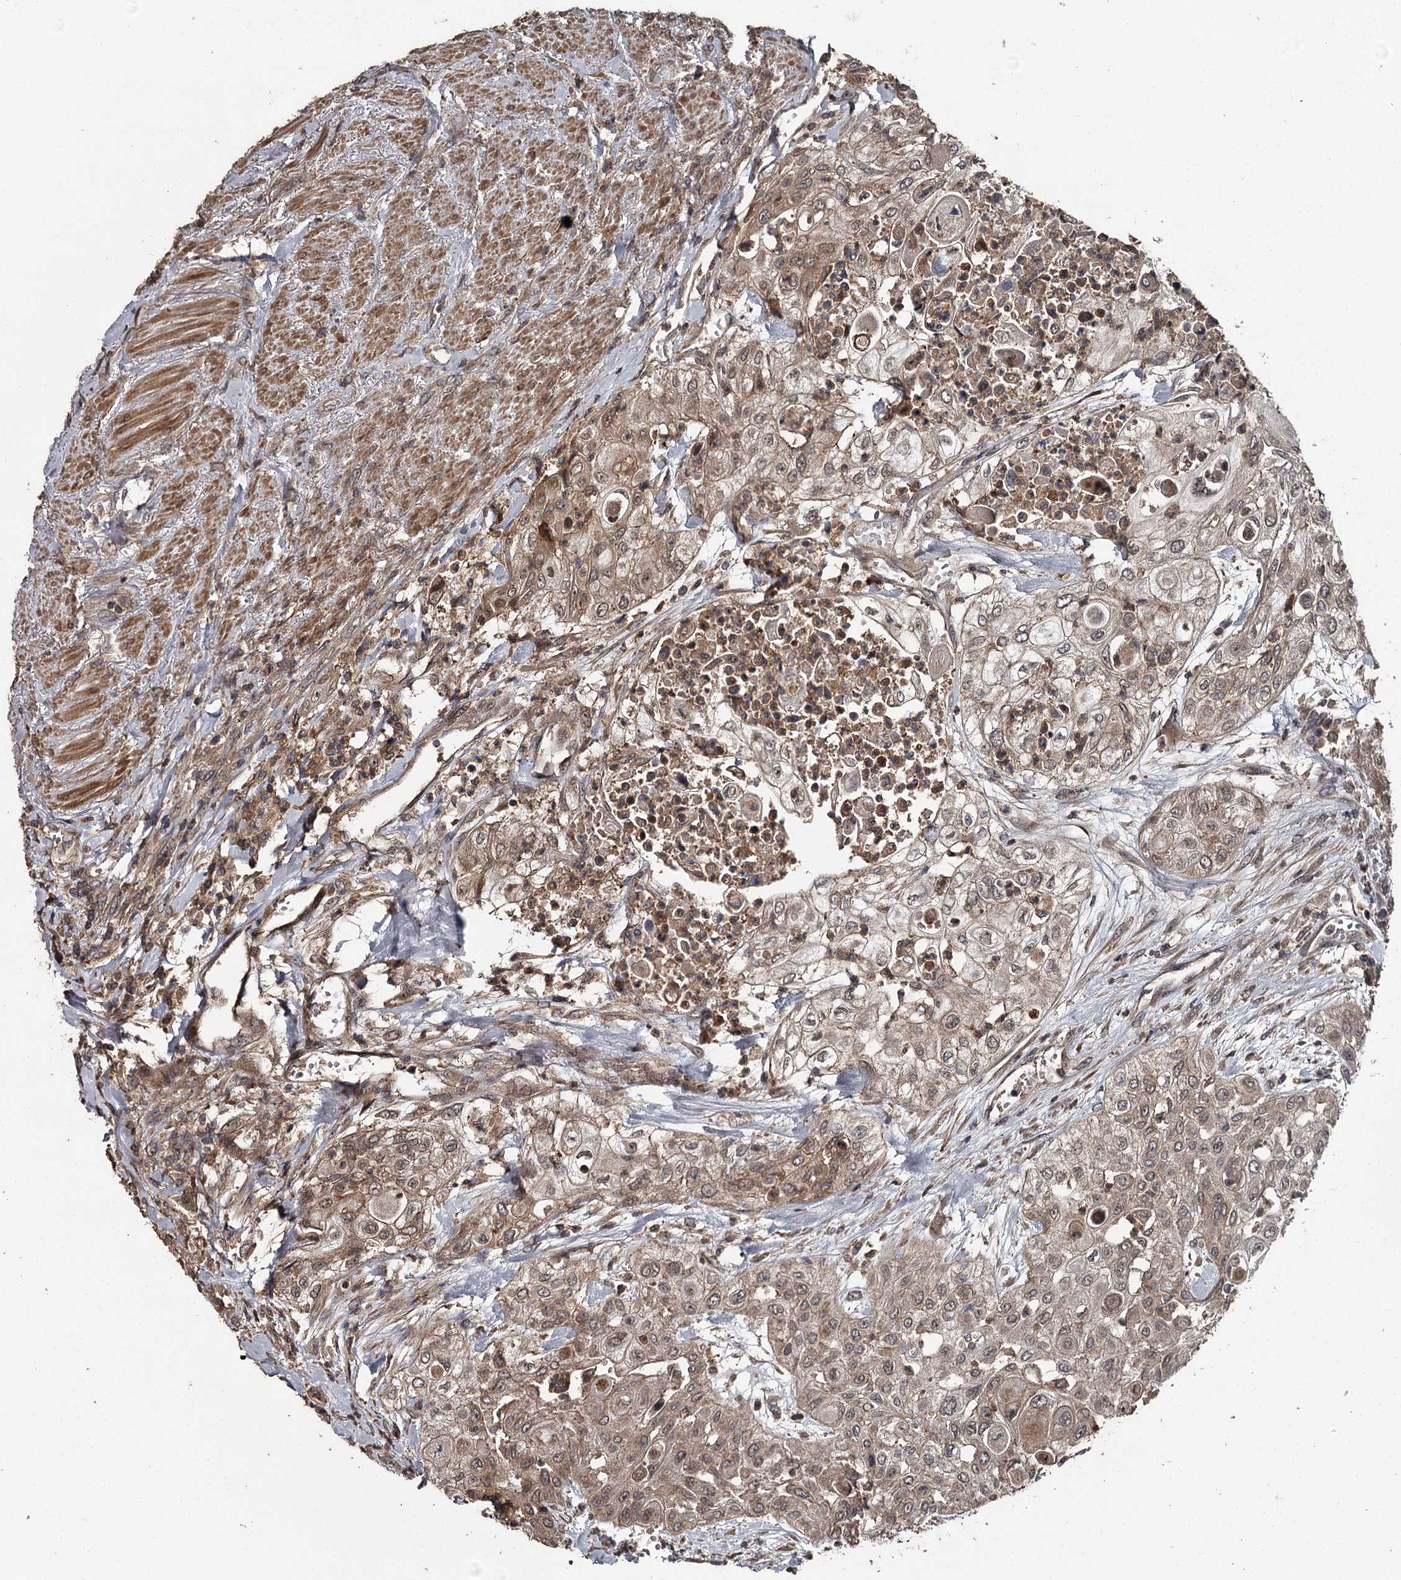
{"staining": {"intensity": "moderate", "quantity": ">75%", "location": "cytoplasmic/membranous,nuclear"}, "tissue": "urothelial cancer", "cell_type": "Tumor cells", "image_type": "cancer", "snomed": [{"axis": "morphology", "description": "Urothelial carcinoma, High grade"}, {"axis": "topography", "description": "Urinary bladder"}], "caption": "Urothelial cancer was stained to show a protein in brown. There is medium levels of moderate cytoplasmic/membranous and nuclear expression in about >75% of tumor cells.", "gene": "RAB21", "patient": {"sex": "female", "age": 79}}